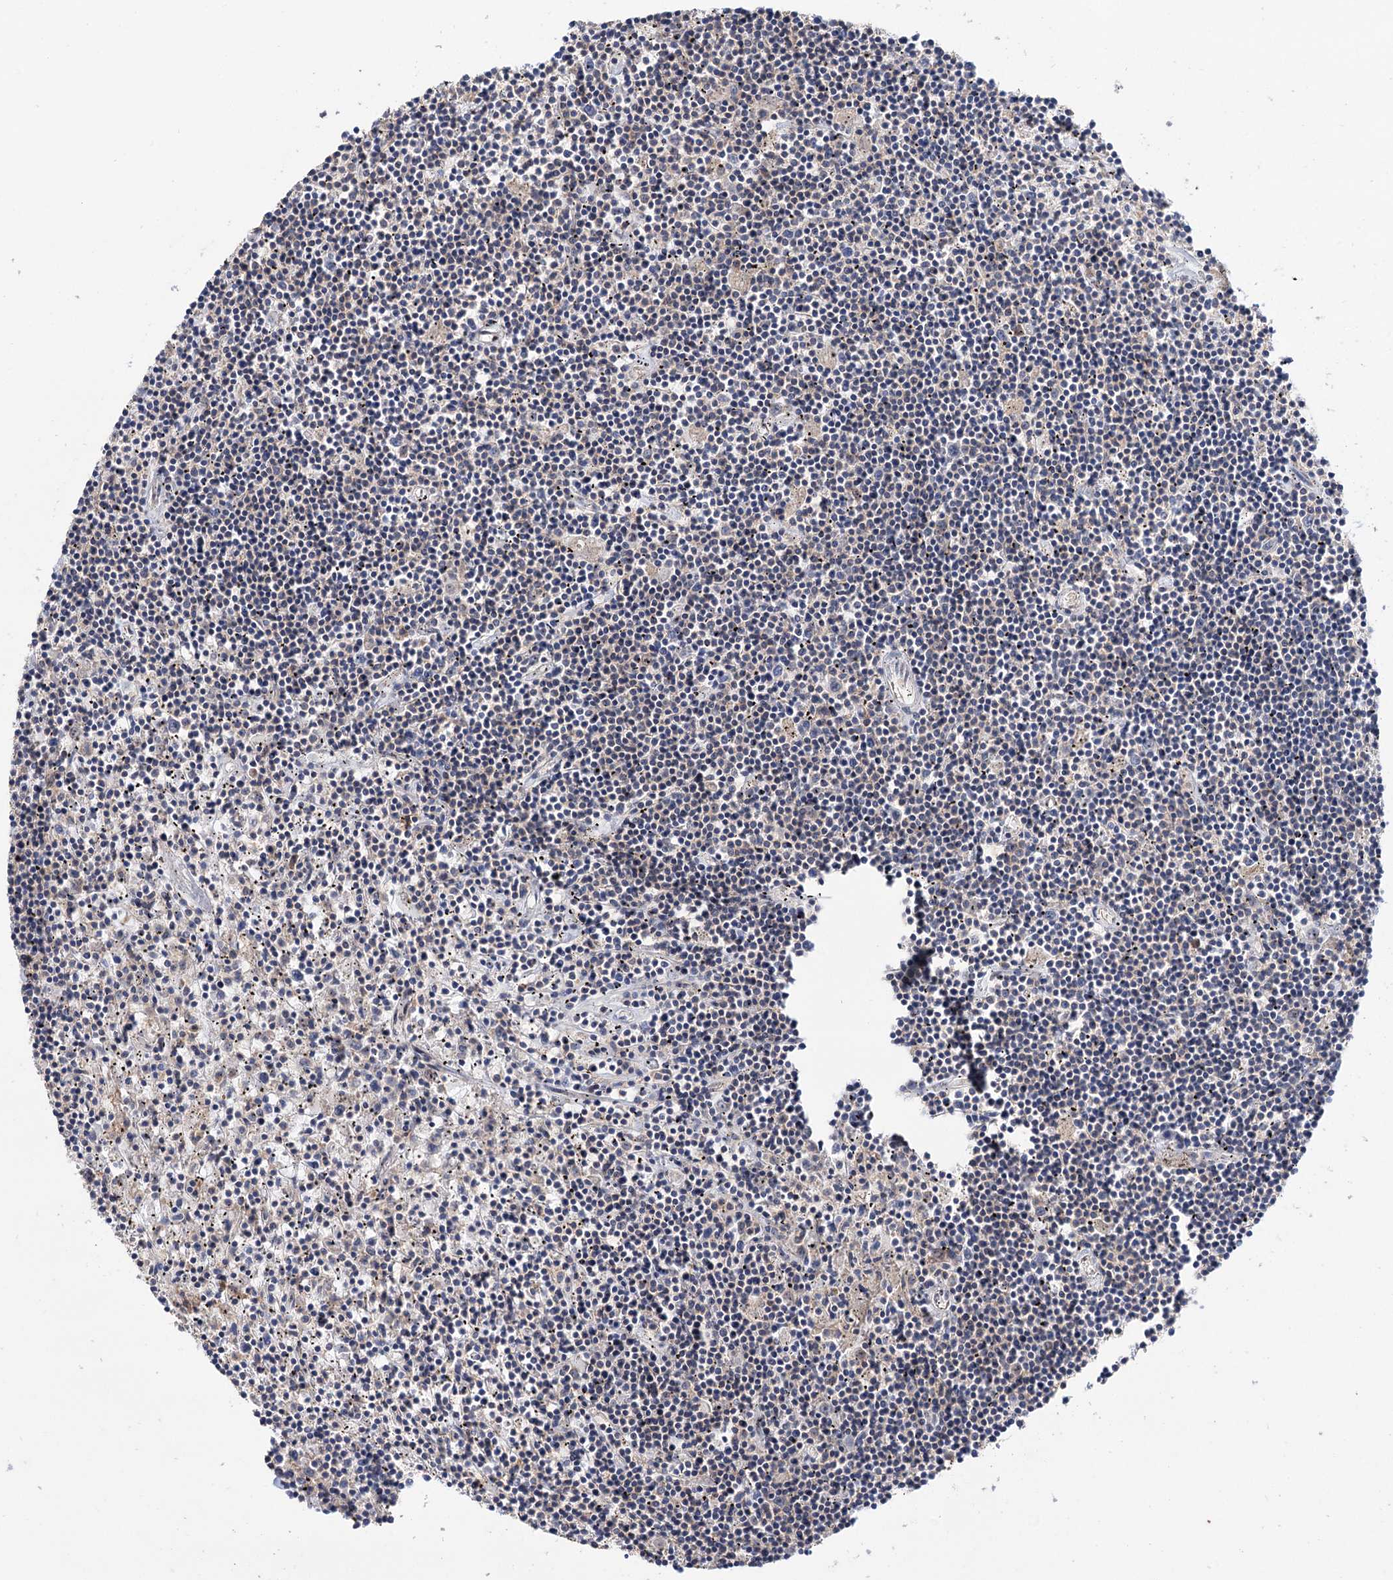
{"staining": {"intensity": "negative", "quantity": "none", "location": "none"}, "tissue": "lymphoma", "cell_type": "Tumor cells", "image_type": "cancer", "snomed": [{"axis": "morphology", "description": "Malignant lymphoma, non-Hodgkin's type, Low grade"}, {"axis": "topography", "description": "Spleen"}], "caption": "Immunohistochemical staining of malignant lymphoma, non-Hodgkin's type (low-grade) displays no significant staining in tumor cells.", "gene": "SEC24A", "patient": {"sex": "male", "age": 76}}